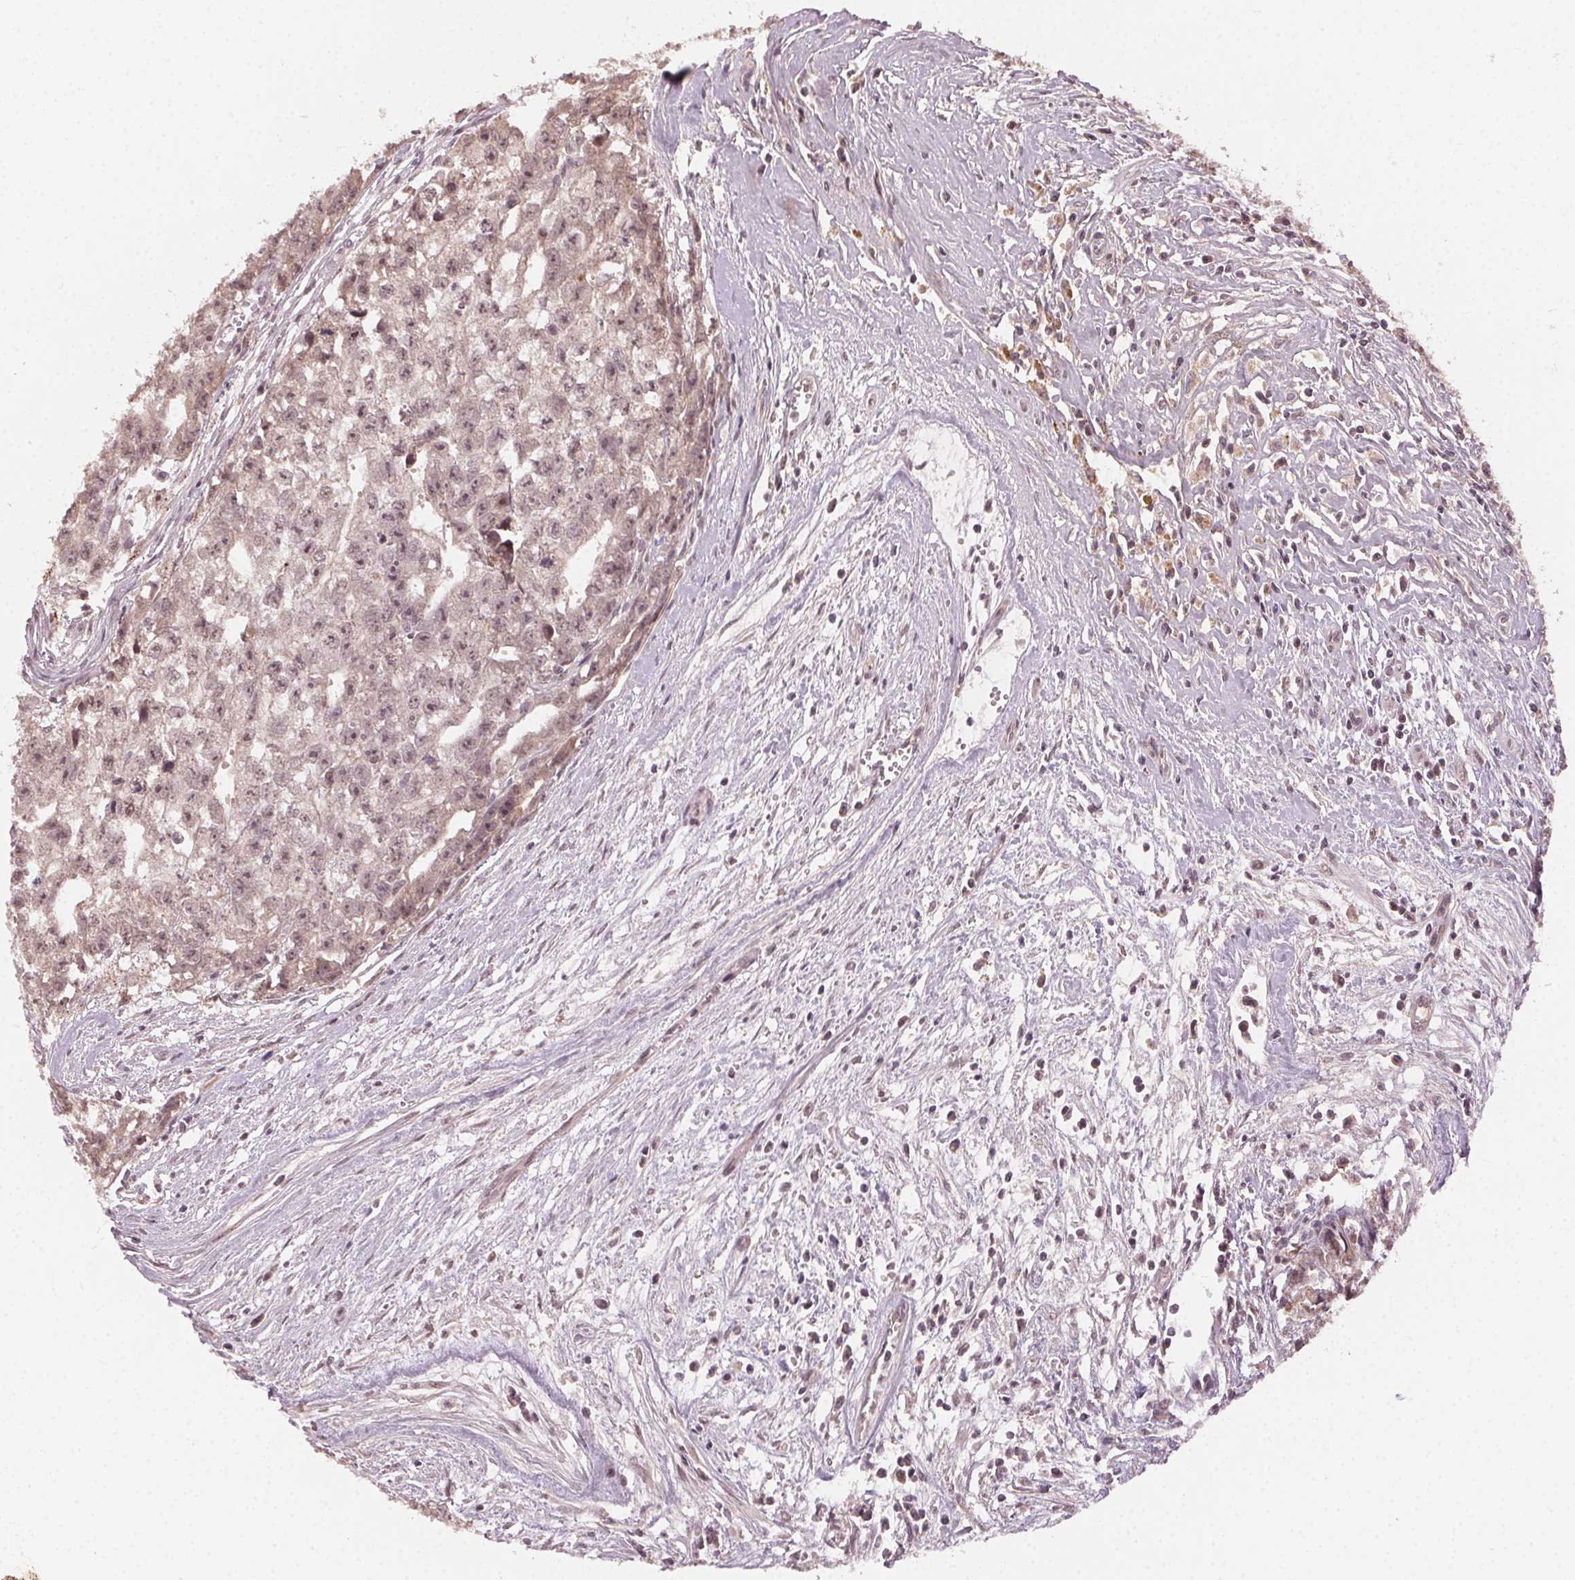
{"staining": {"intensity": "weak", "quantity": "25%-75%", "location": "nuclear"}, "tissue": "testis cancer", "cell_type": "Tumor cells", "image_type": "cancer", "snomed": [{"axis": "morphology", "description": "Carcinoma, Embryonal, NOS"}, {"axis": "morphology", "description": "Teratoma, malignant, NOS"}, {"axis": "topography", "description": "Testis"}], "caption": "Human testis cancer stained for a protein (brown) exhibits weak nuclear positive staining in approximately 25%-75% of tumor cells.", "gene": "TUB", "patient": {"sex": "male", "age": 24}}